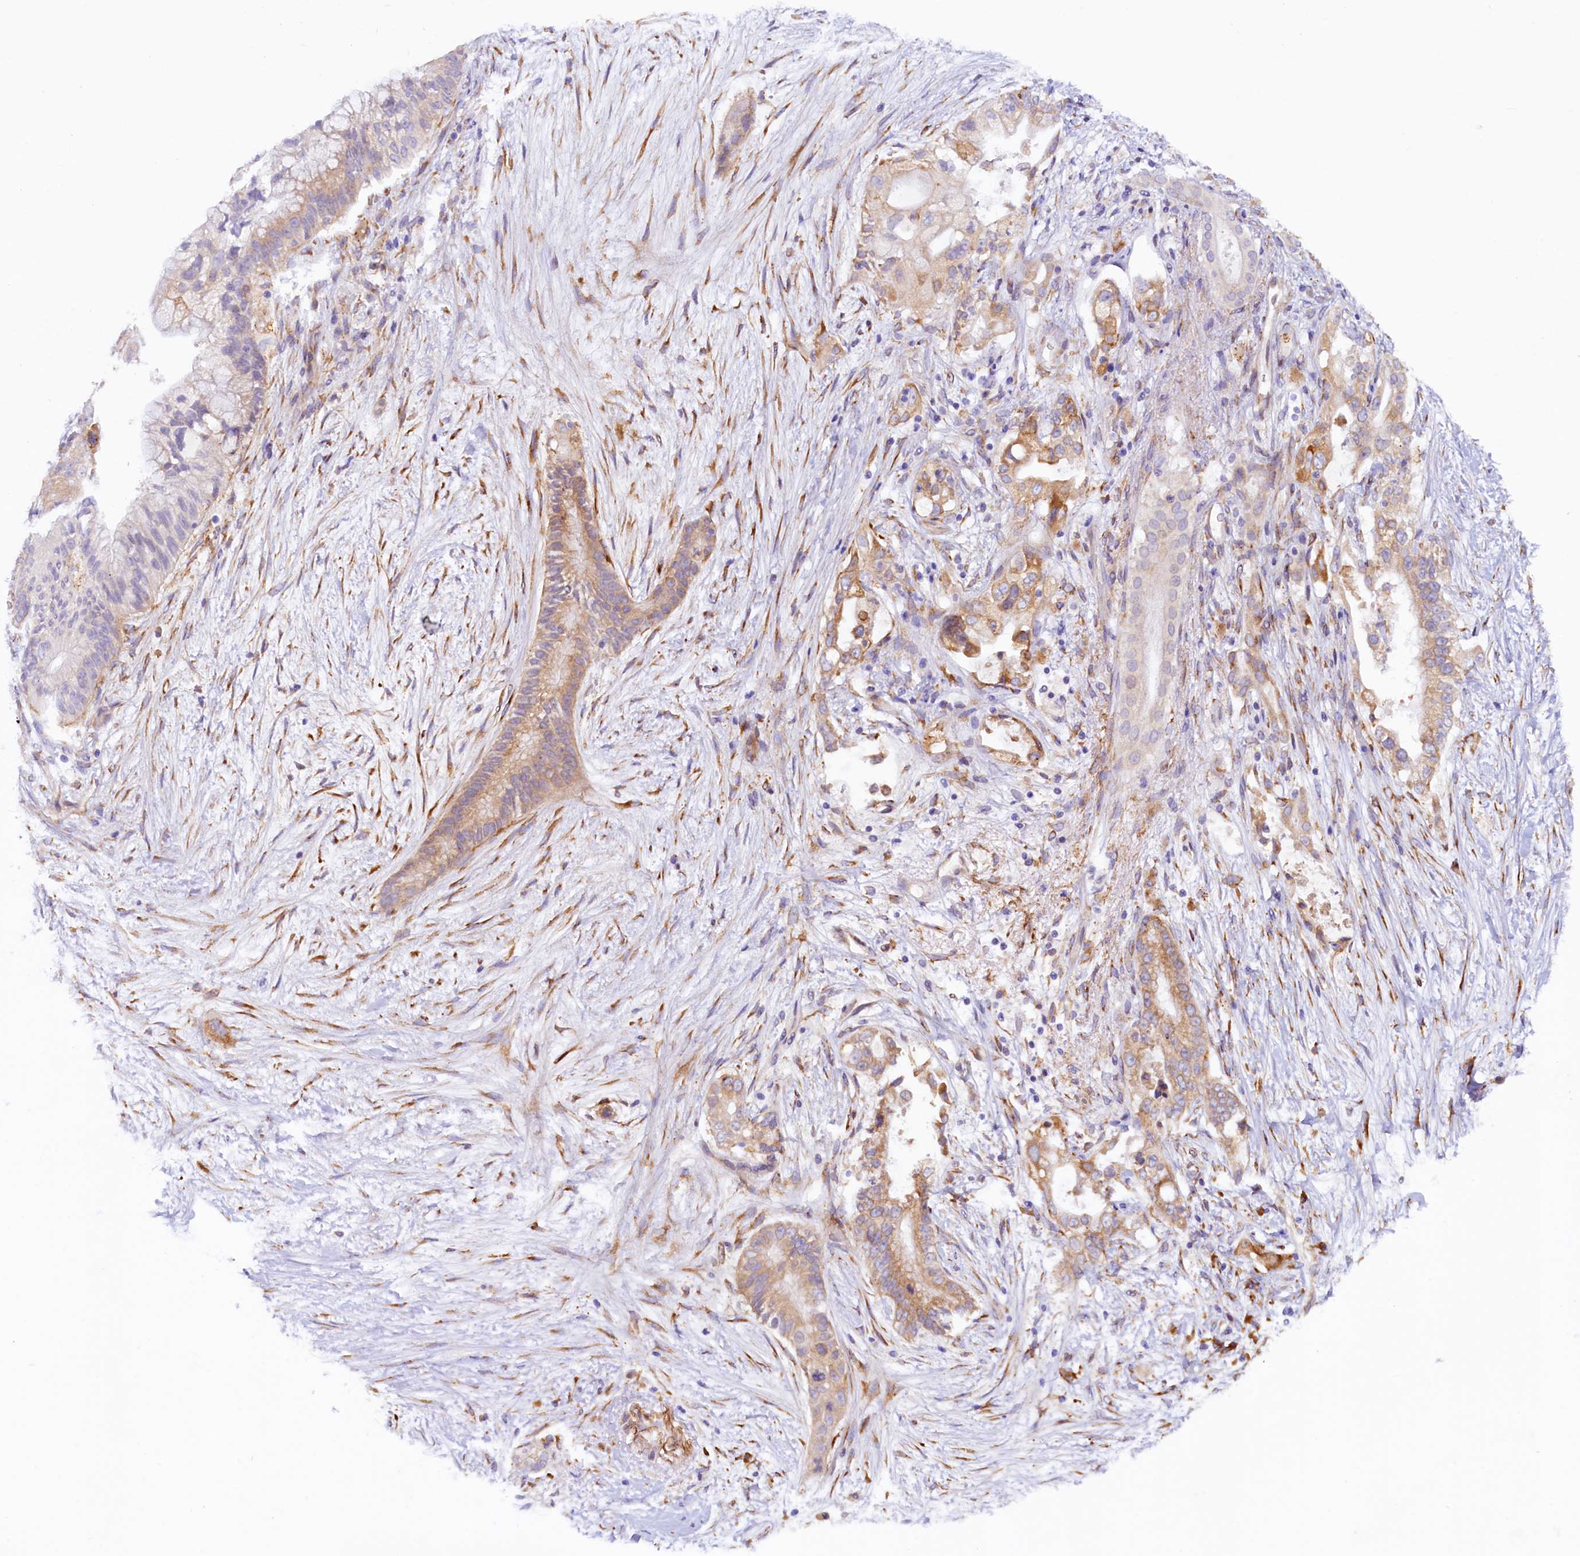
{"staining": {"intensity": "moderate", "quantity": ">75%", "location": "cytoplasmic/membranous"}, "tissue": "pancreatic cancer", "cell_type": "Tumor cells", "image_type": "cancer", "snomed": [{"axis": "morphology", "description": "Adenocarcinoma, NOS"}, {"axis": "topography", "description": "Pancreas"}], "caption": "Protein staining shows moderate cytoplasmic/membranous staining in approximately >75% of tumor cells in adenocarcinoma (pancreatic).", "gene": "SSC5D", "patient": {"sex": "male", "age": 53}}